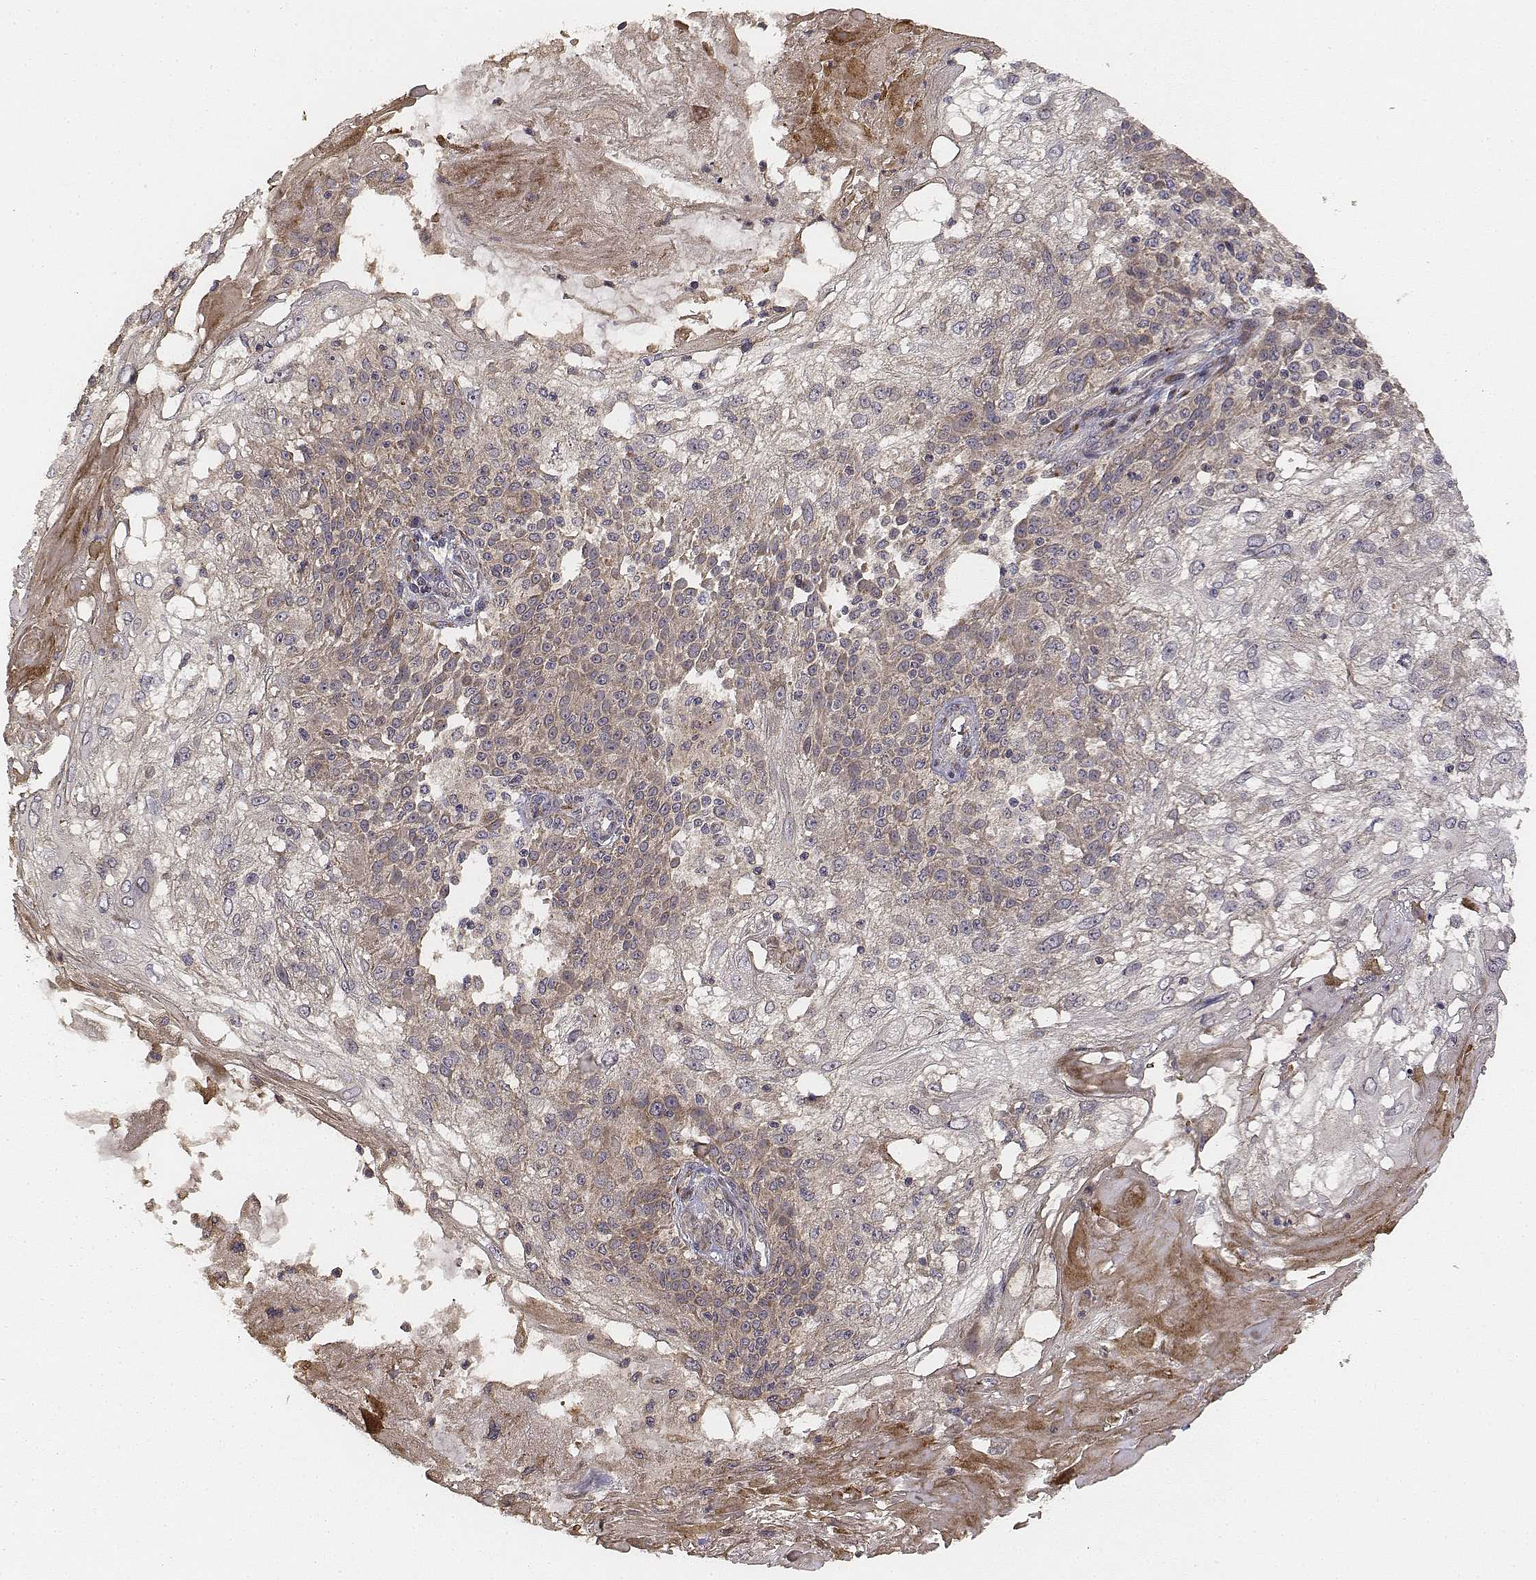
{"staining": {"intensity": "weak", "quantity": ">75%", "location": "cytoplasmic/membranous"}, "tissue": "skin cancer", "cell_type": "Tumor cells", "image_type": "cancer", "snomed": [{"axis": "morphology", "description": "Normal tissue, NOS"}, {"axis": "morphology", "description": "Squamous cell carcinoma, NOS"}, {"axis": "topography", "description": "Skin"}], "caption": "This histopathology image shows squamous cell carcinoma (skin) stained with immunohistochemistry (IHC) to label a protein in brown. The cytoplasmic/membranous of tumor cells show weak positivity for the protein. Nuclei are counter-stained blue.", "gene": "FBXO21", "patient": {"sex": "female", "age": 83}}